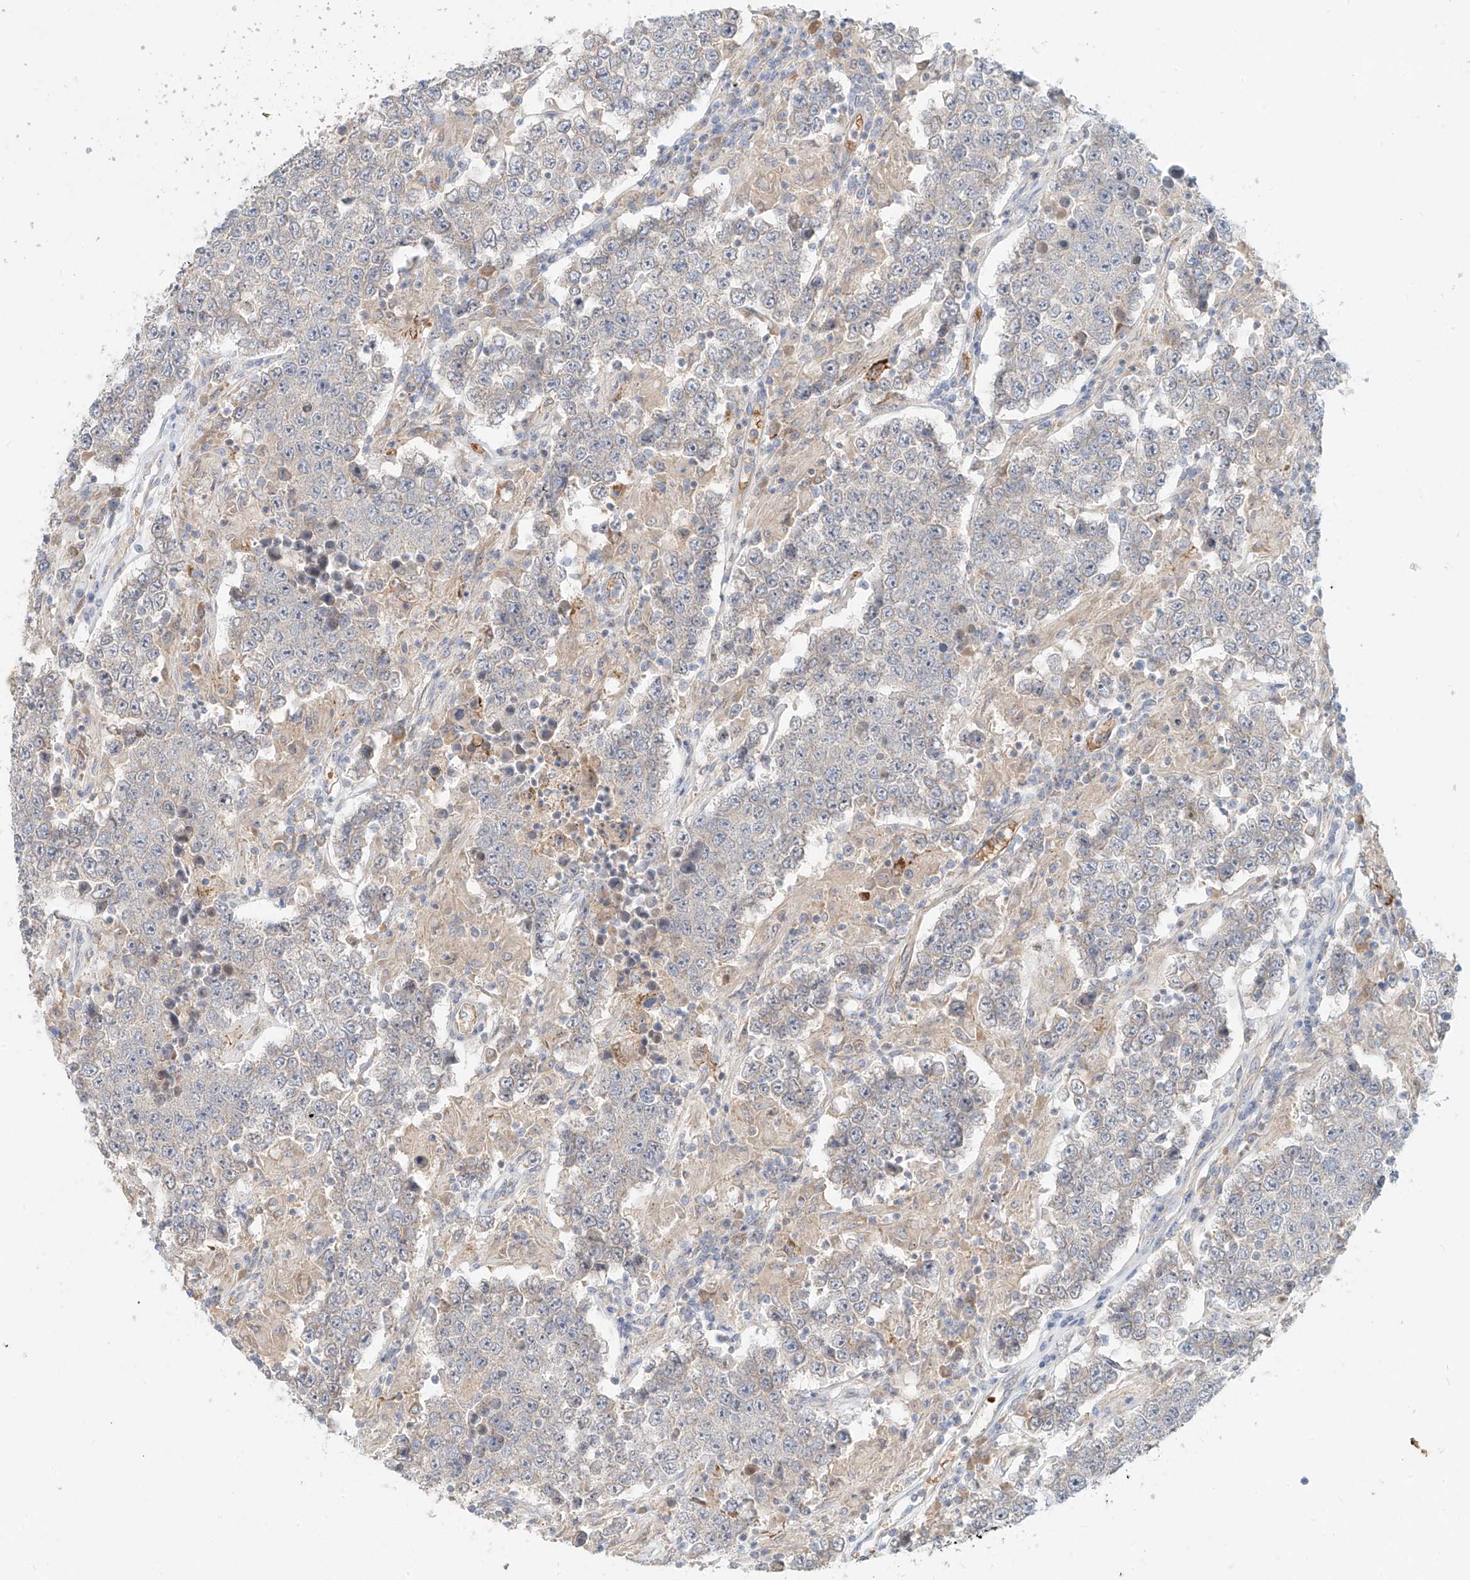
{"staining": {"intensity": "negative", "quantity": "none", "location": "none"}, "tissue": "testis cancer", "cell_type": "Tumor cells", "image_type": "cancer", "snomed": [{"axis": "morphology", "description": "Normal tissue, NOS"}, {"axis": "morphology", "description": "Urothelial carcinoma, High grade"}, {"axis": "morphology", "description": "Seminoma, NOS"}, {"axis": "morphology", "description": "Carcinoma, Embryonal, NOS"}, {"axis": "topography", "description": "Urinary bladder"}, {"axis": "topography", "description": "Testis"}], "caption": "Micrograph shows no protein staining in tumor cells of testis cancer (embryonal carcinoma) tissue. Brightfield microscopy of immunohistochemistry stained with DAB (brown) and hematoxylin (blue), captured at high magnification.", "gene": "SYTL3", "patient": {"sex": "male", "age": 41}}